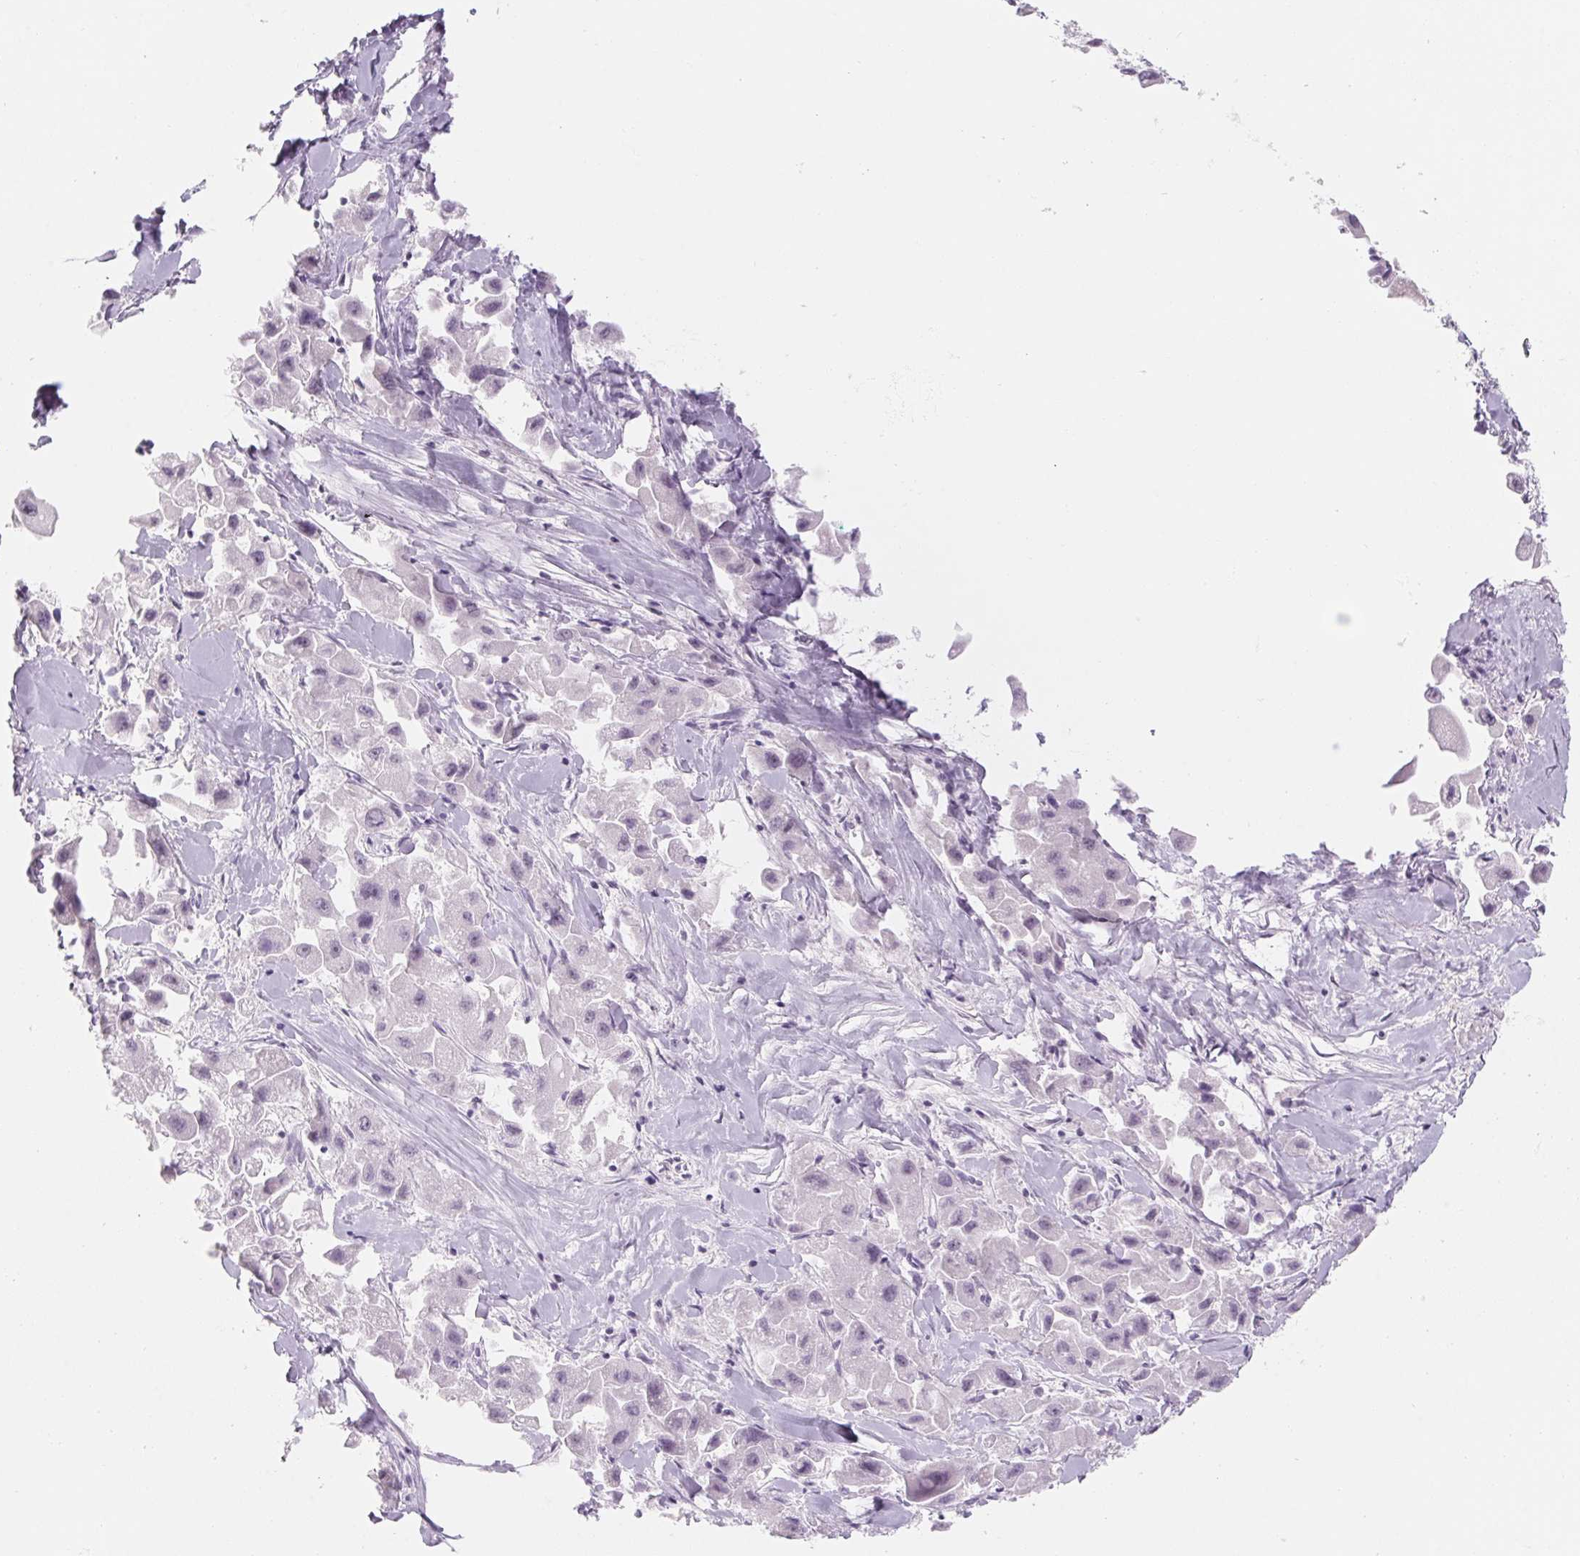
{"staining": {"intensity": "negative", "quantity": "none", "location": "none"}, "tissue": "liver cancer", "cell_type": "Tumor cells", "image_type": "cancer", "snomed": [{"axis": "morphology", "description": "Carcinoma, Hepatocellular, NOS"}, {"axis": "topography", "description": "Liver"}], "caption": "Tumor cells show no significant protein staining in liver cancer (hepatocellular carcinoma). Brightfield microscopy of immunohistochemistry (IHC) stained with DAB (3,3'-diaminobenzidine) (brown) and hematoxylin (blue), captured at high magnification.", "gene": "ZIC4", "patient": {"sex": "male", "age": 24}}